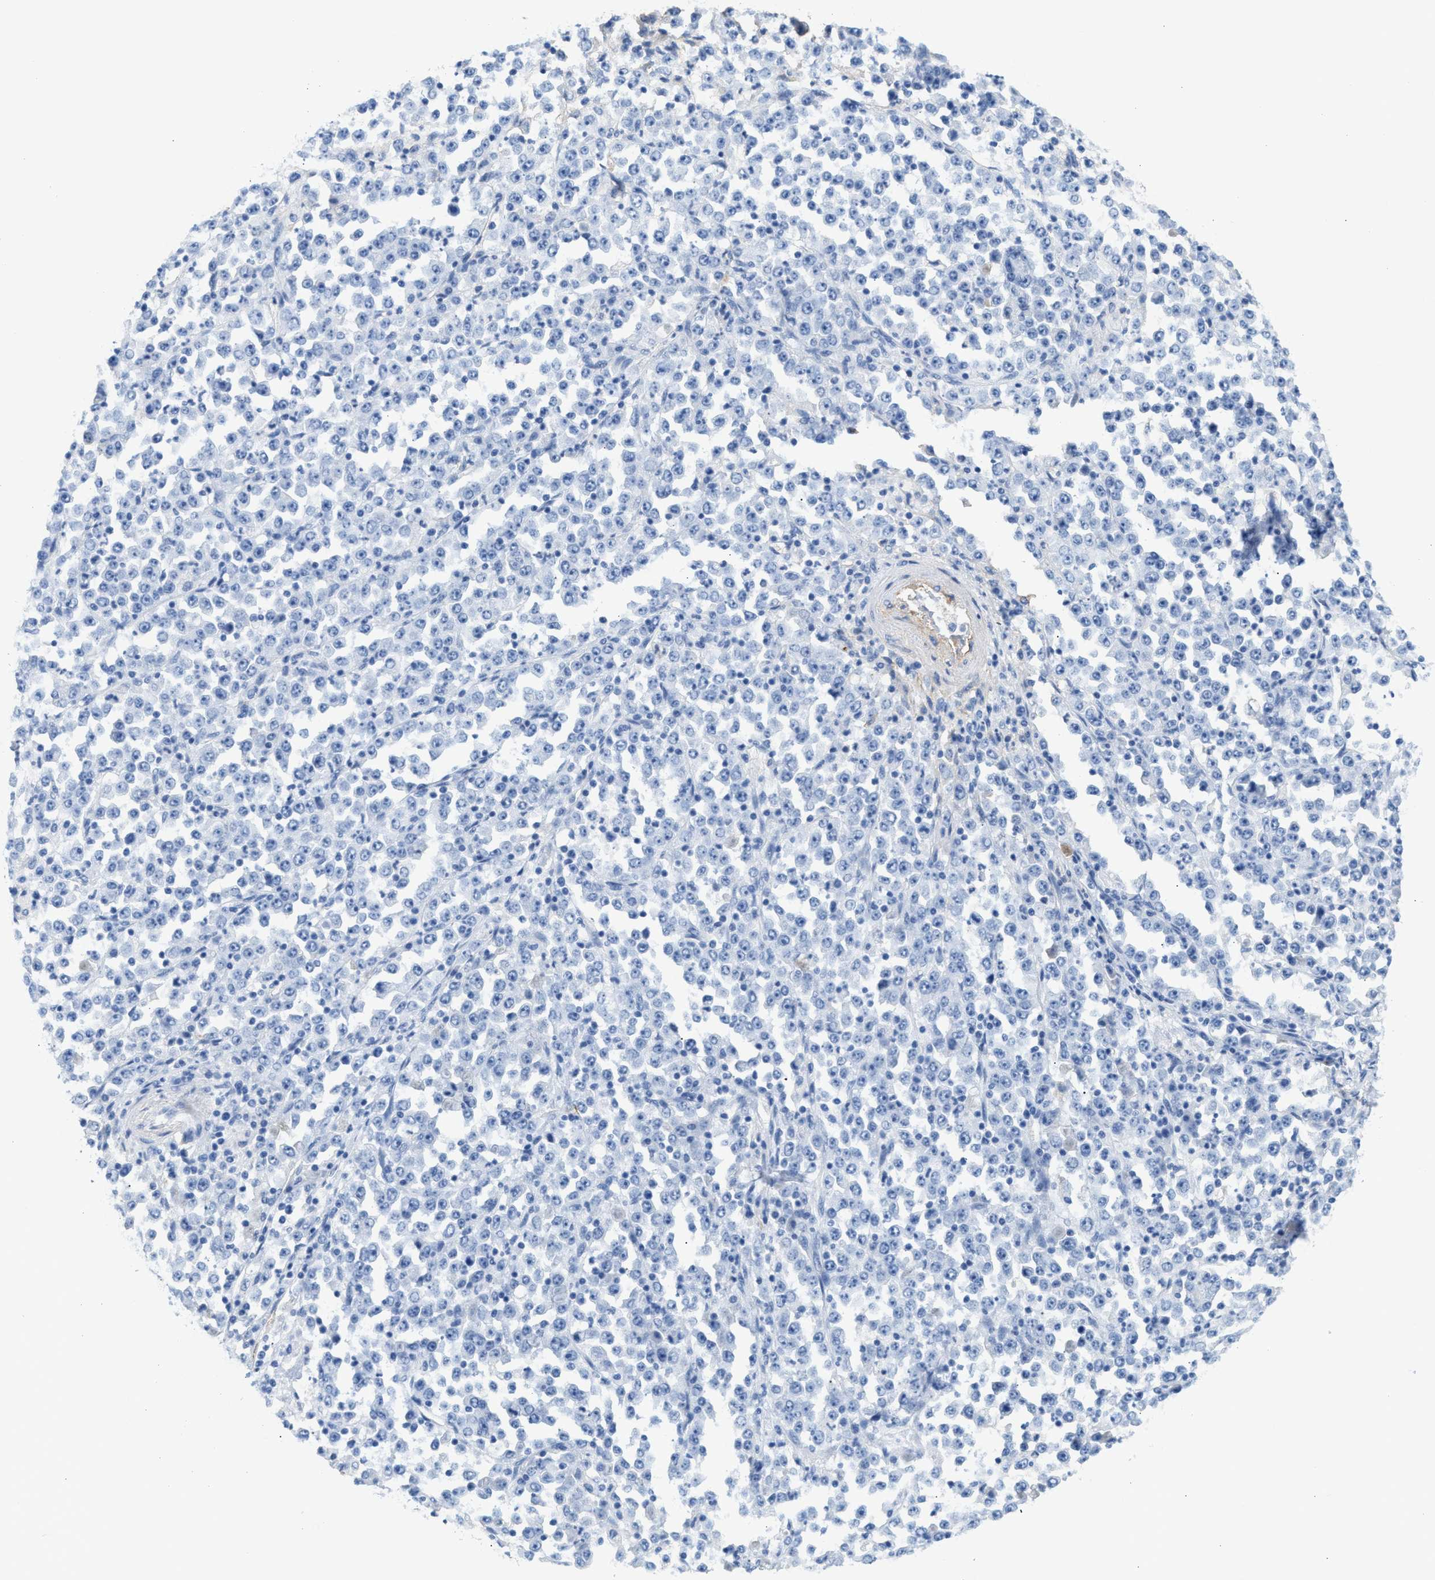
{"staining": {"intensity": "negative", "quantity": "none", "location": "none"}, "tissue": "stomach cancer", "cell_type": "Tumor cells", "image_type": "cancer", "snomed": [{"axis": "morphology", "description": "Normal tissue, NOS"}, {"axis": "morphology", "description": "Adenocarcinoma, NOS"}, {"axis": "topography", "description": "Stomach, upper"}, {"axis": "topography", "description": "Stomach"}], "caption": "Immunohistochemistry micrograph of human stomach cancer (adenocarcinoma) stained for a protein (brown), which shows no staining in tumor cells.", "gene": "TNR", "patient": {"sex": "male", "age": 59}}